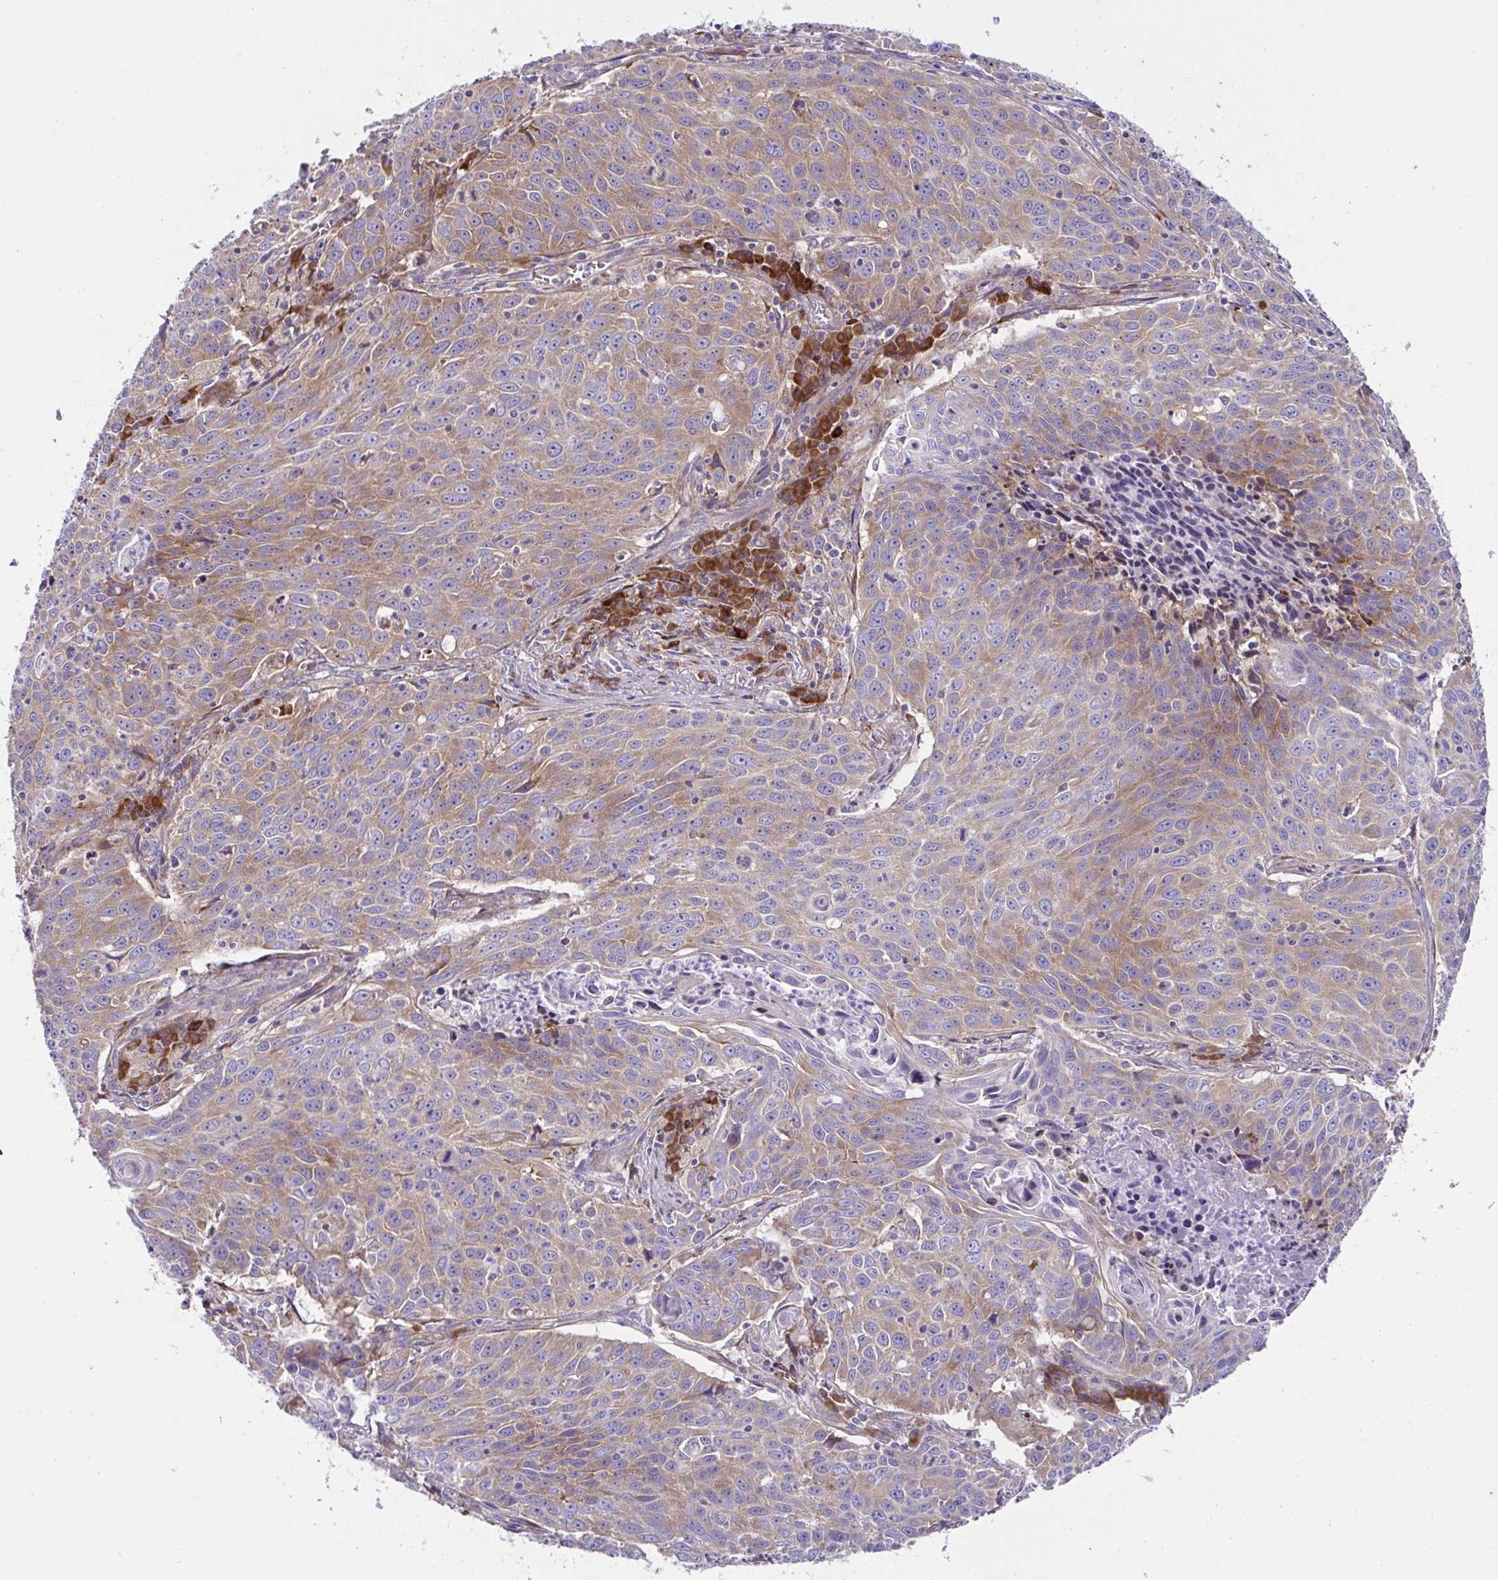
{"staining": {"intensity": "moderate", "quantity": "25%-75%", "location": "cytoplasmic/membranous"}, "tissue": "lung cancer", "cell_type": "Tumor cells", "image_type": "cancer", "snomed": [{"axis": "morphology", "description": "Squamous cell carcinoma, NOS"}, {"axis": "topography", "description": "Lung"}], "caption": "Approximately 25%-75% of tumor cells in human lung cancer (squamous cell carcinoma) show moderate cytoplasmic/membranous protein staining as visualized by brown immunohistochemical staining.", "gene": "FAU", "patient": {"sex": "male", "age": 78}}